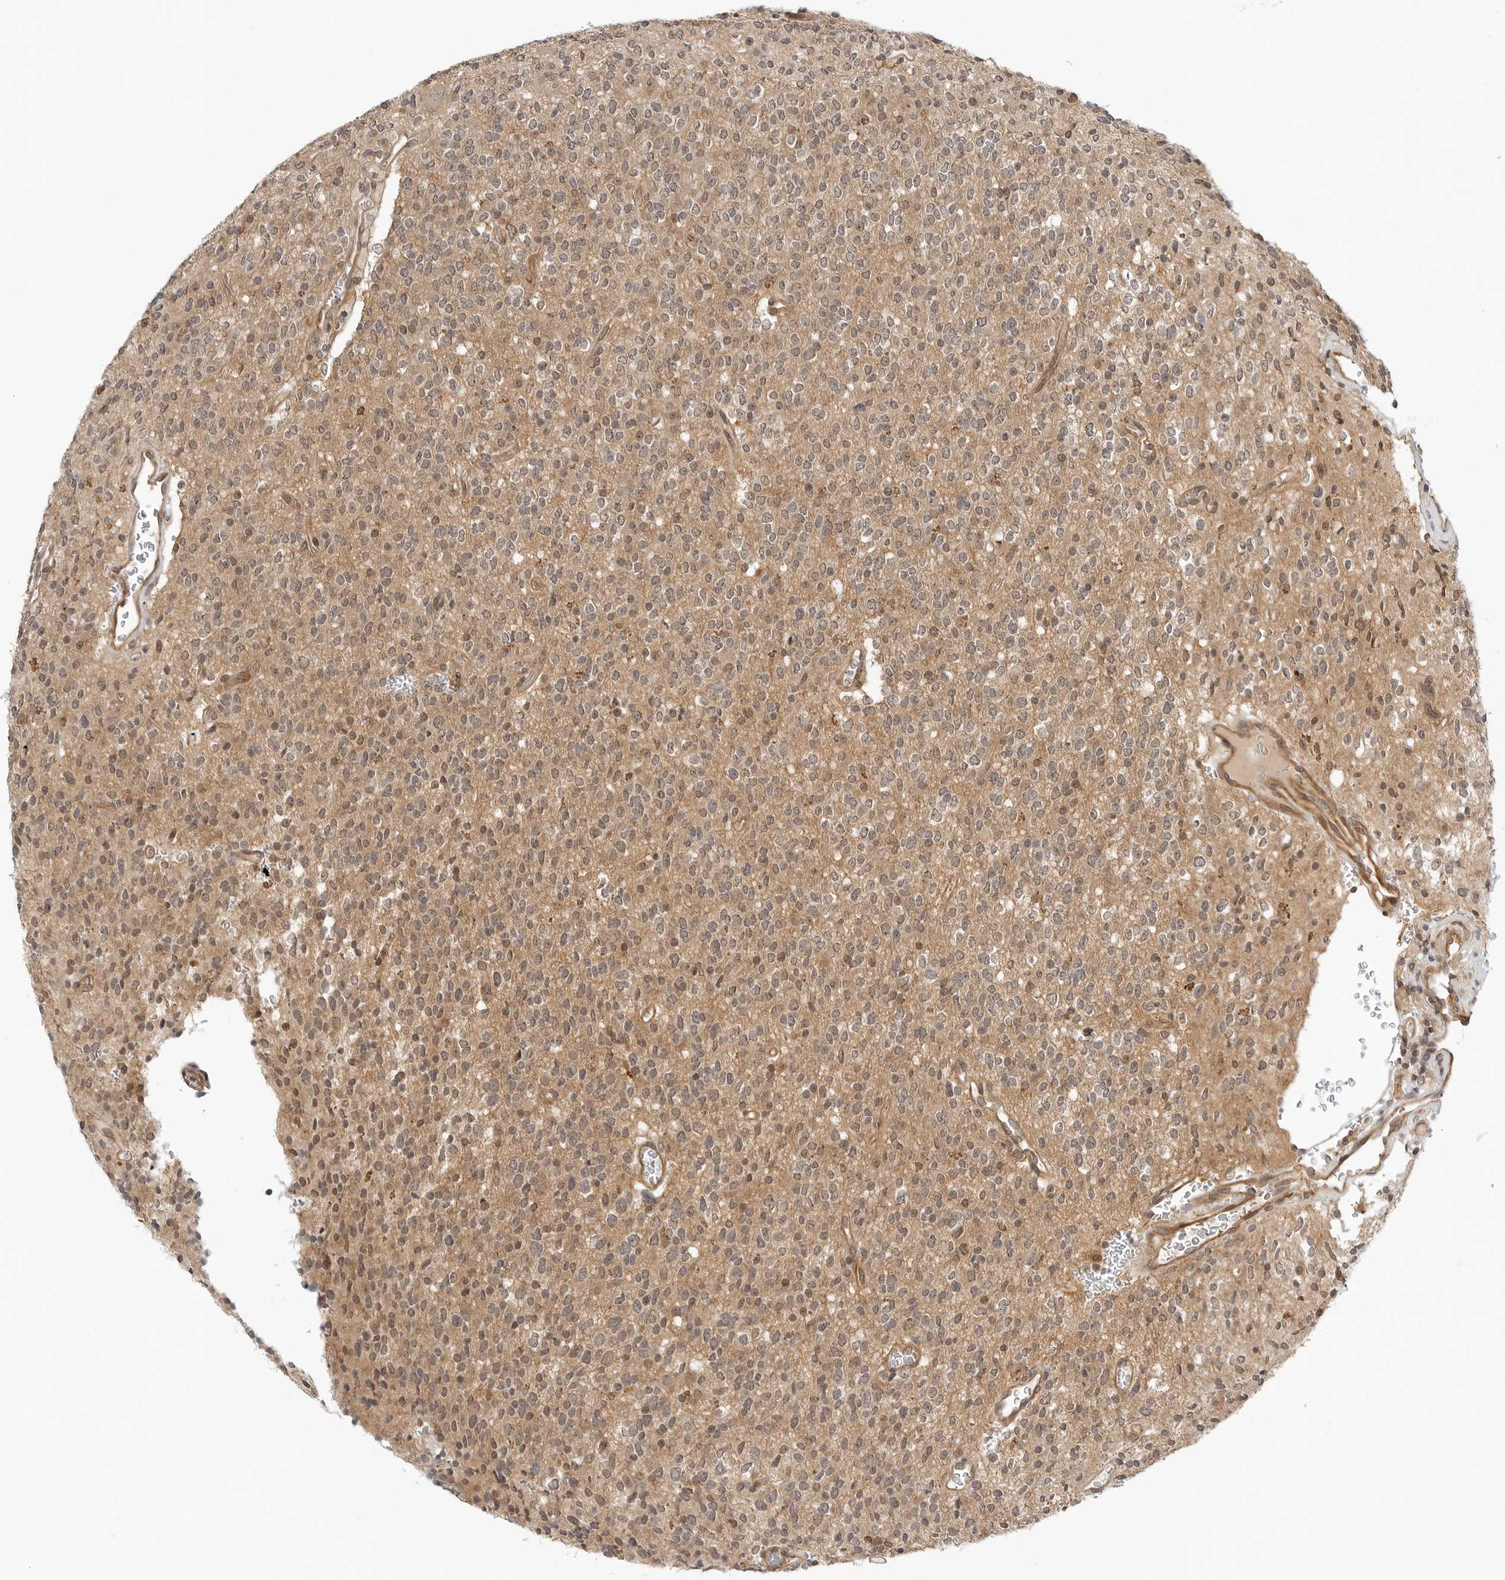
{"staining": {"intensity": "weak", "quantity": ">75%", "location": "cytoplasmic/membranous,nuclear"}, "tissue": "glioma", "cell_type": "Tumor cells", "image_type": "cancer", "snomed": [{"axis": "morphology", "description": "Glioma, malignant, High grade"}, {"axis": "topography", "description": "Brain"}], "caption": "Weak cytoplasmic/membranous and nuclear protein expression is appreciated in approximately >75% of tumor cells in glioma.", "gene": "MAP2K5", "patient": {"sex": "male", "age": 34}}